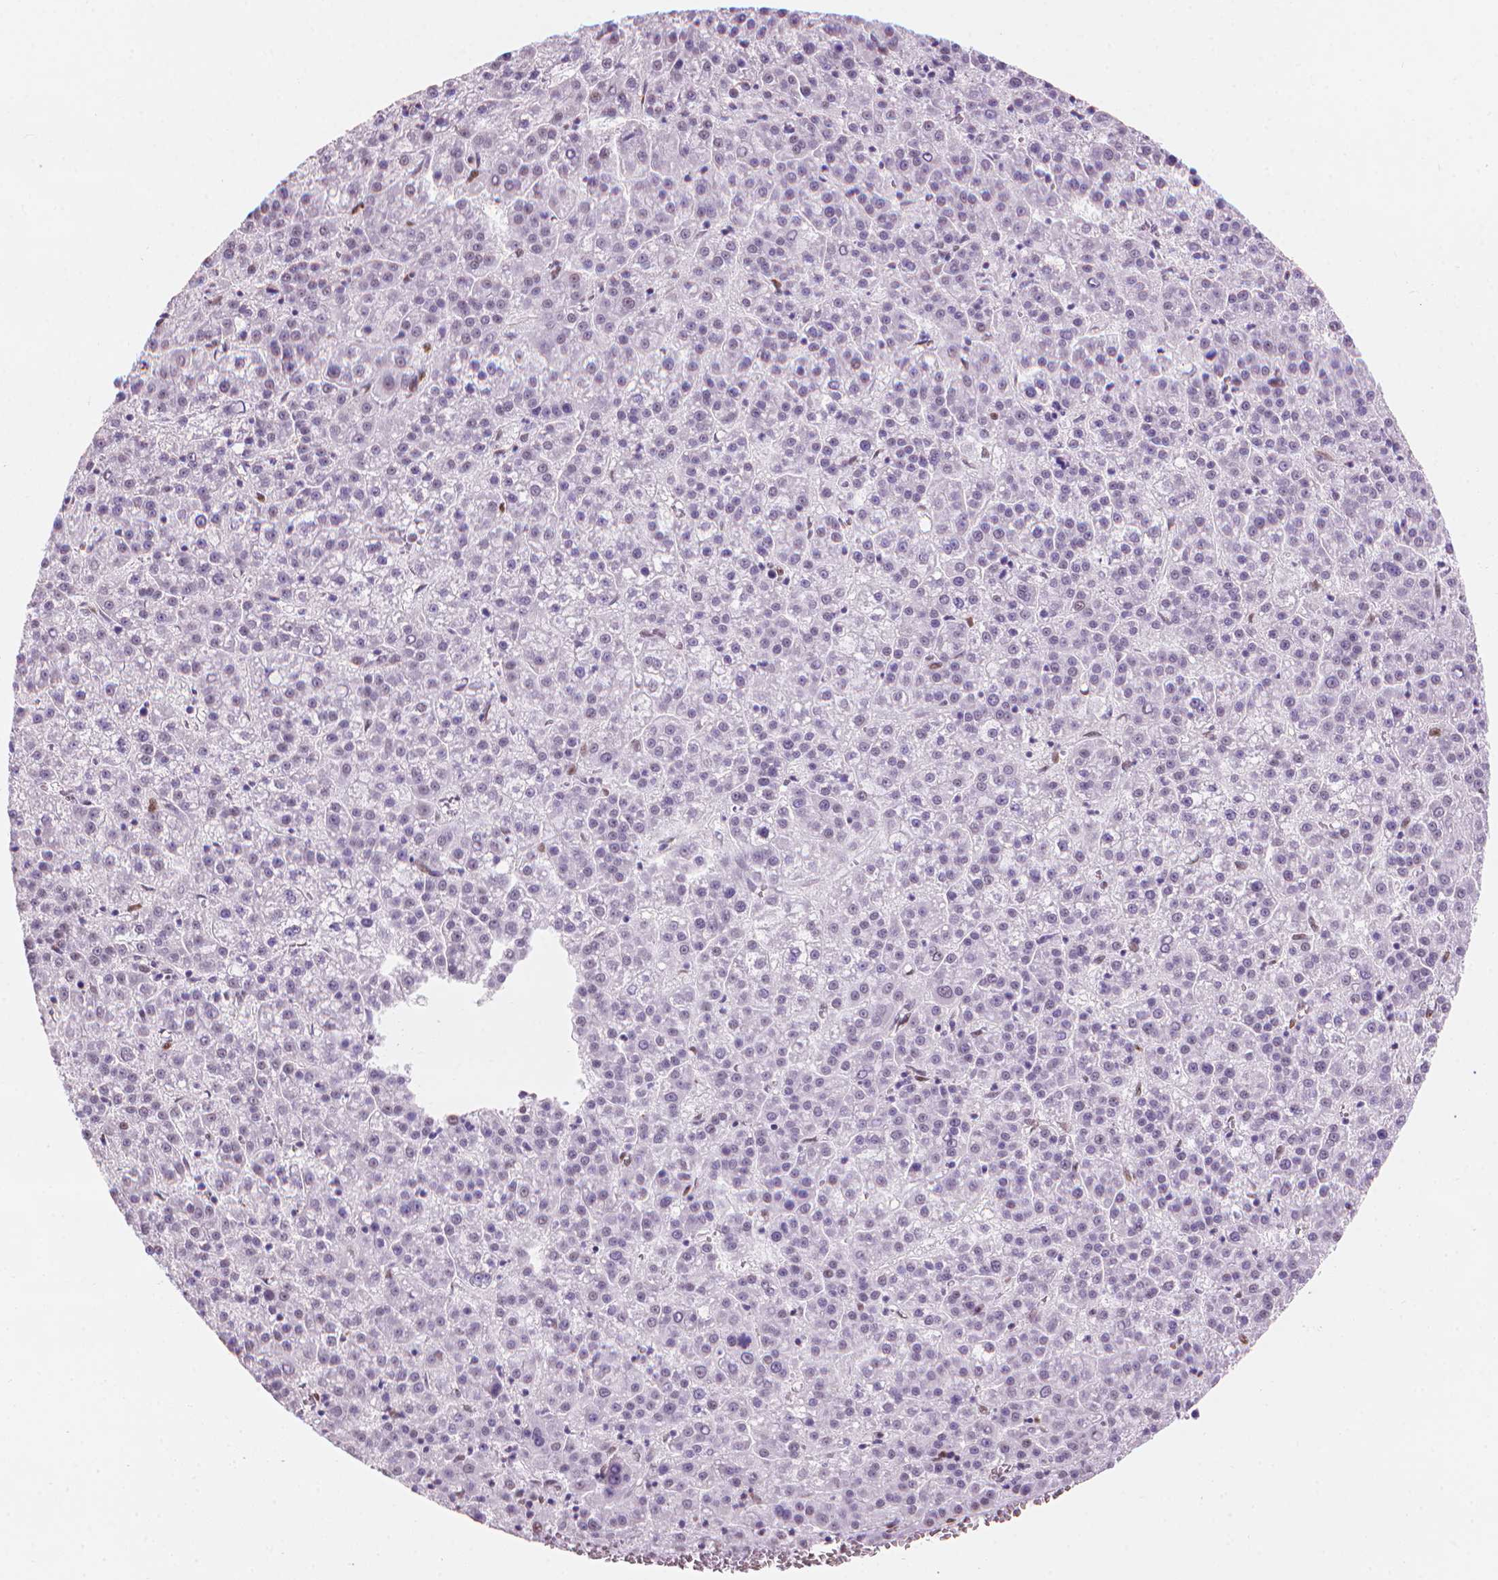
{"staining": {"intensity": "negative", "quantity": "none", "location": "none"}, "tissue": "liver cancer", "cell_type": "Tumor cells", "image_type": "cancer", "snomed": [{"axis": "morphology", "description": "Carcinoma, Hepatocellular, NOS"}, {"axis": "topography", "description": "Liver"}], "caption": "Image shows no significant protein positivity in tumor cells of liver cancer (hepatocellular carcinoma). (DAB immunohistochemistry, high magnification).", "gene": "PIAS2", "patient": {"sex": "female", "age": 58}}